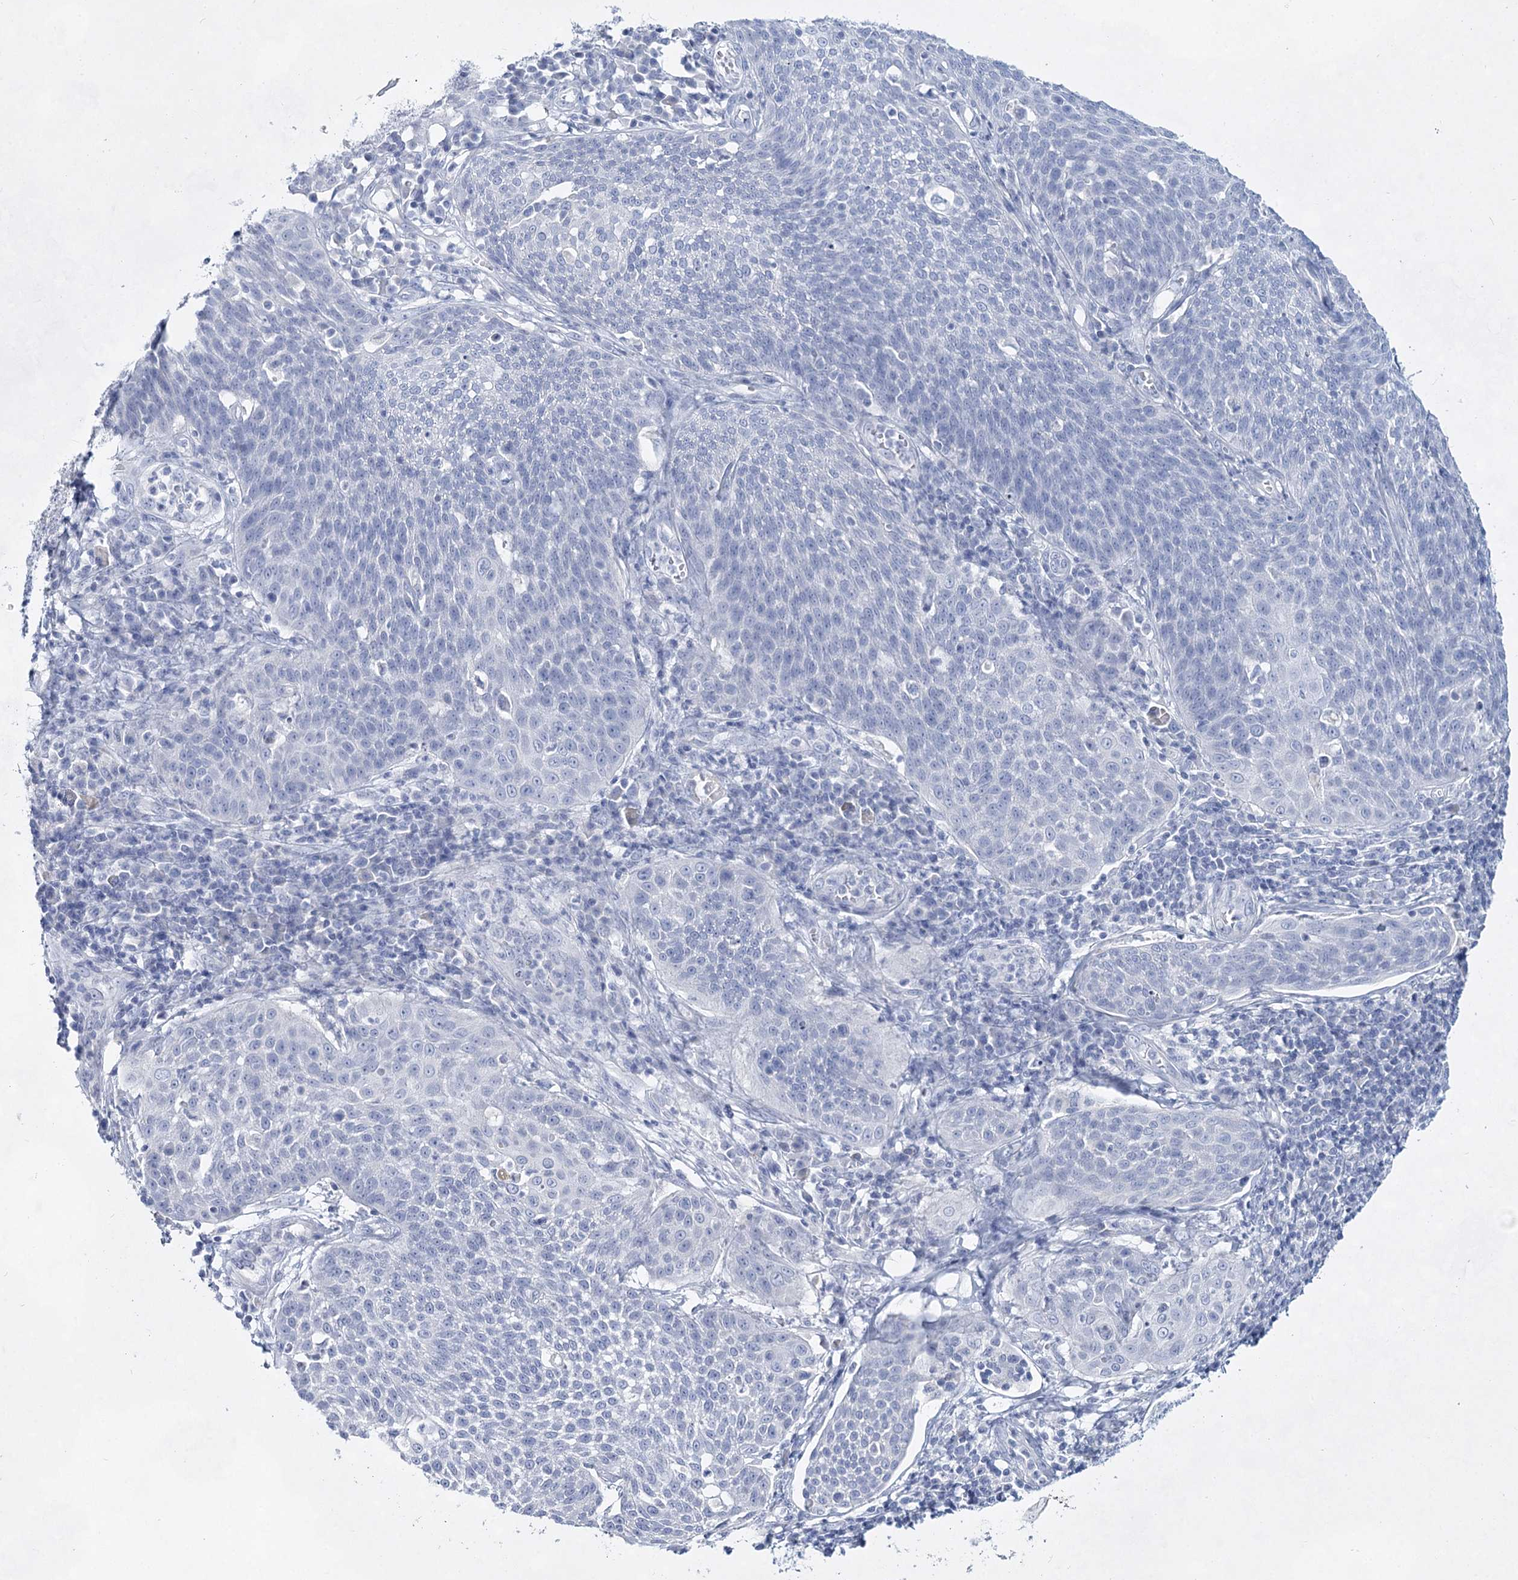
{"staining": {"intensity": "negative", "quantity": "none", "location": "none"}, "tissue": "cervical cancer", "cell_type": "Tumor cells", "image_type": "cancer", "snomed": [{"axis": "morphology", "description": "Squamous cell carcinoma, NOS"}, {"axis": "topography", "description": "Cervix"}], "caption": "Immunohistochemistry image of neoplastic tissue: human cervical cancer stained with DAB displays no significant protein expression in tumor cells.", "gene": "SLC17A2", "patient": {"sex": "female", "age": 34}}